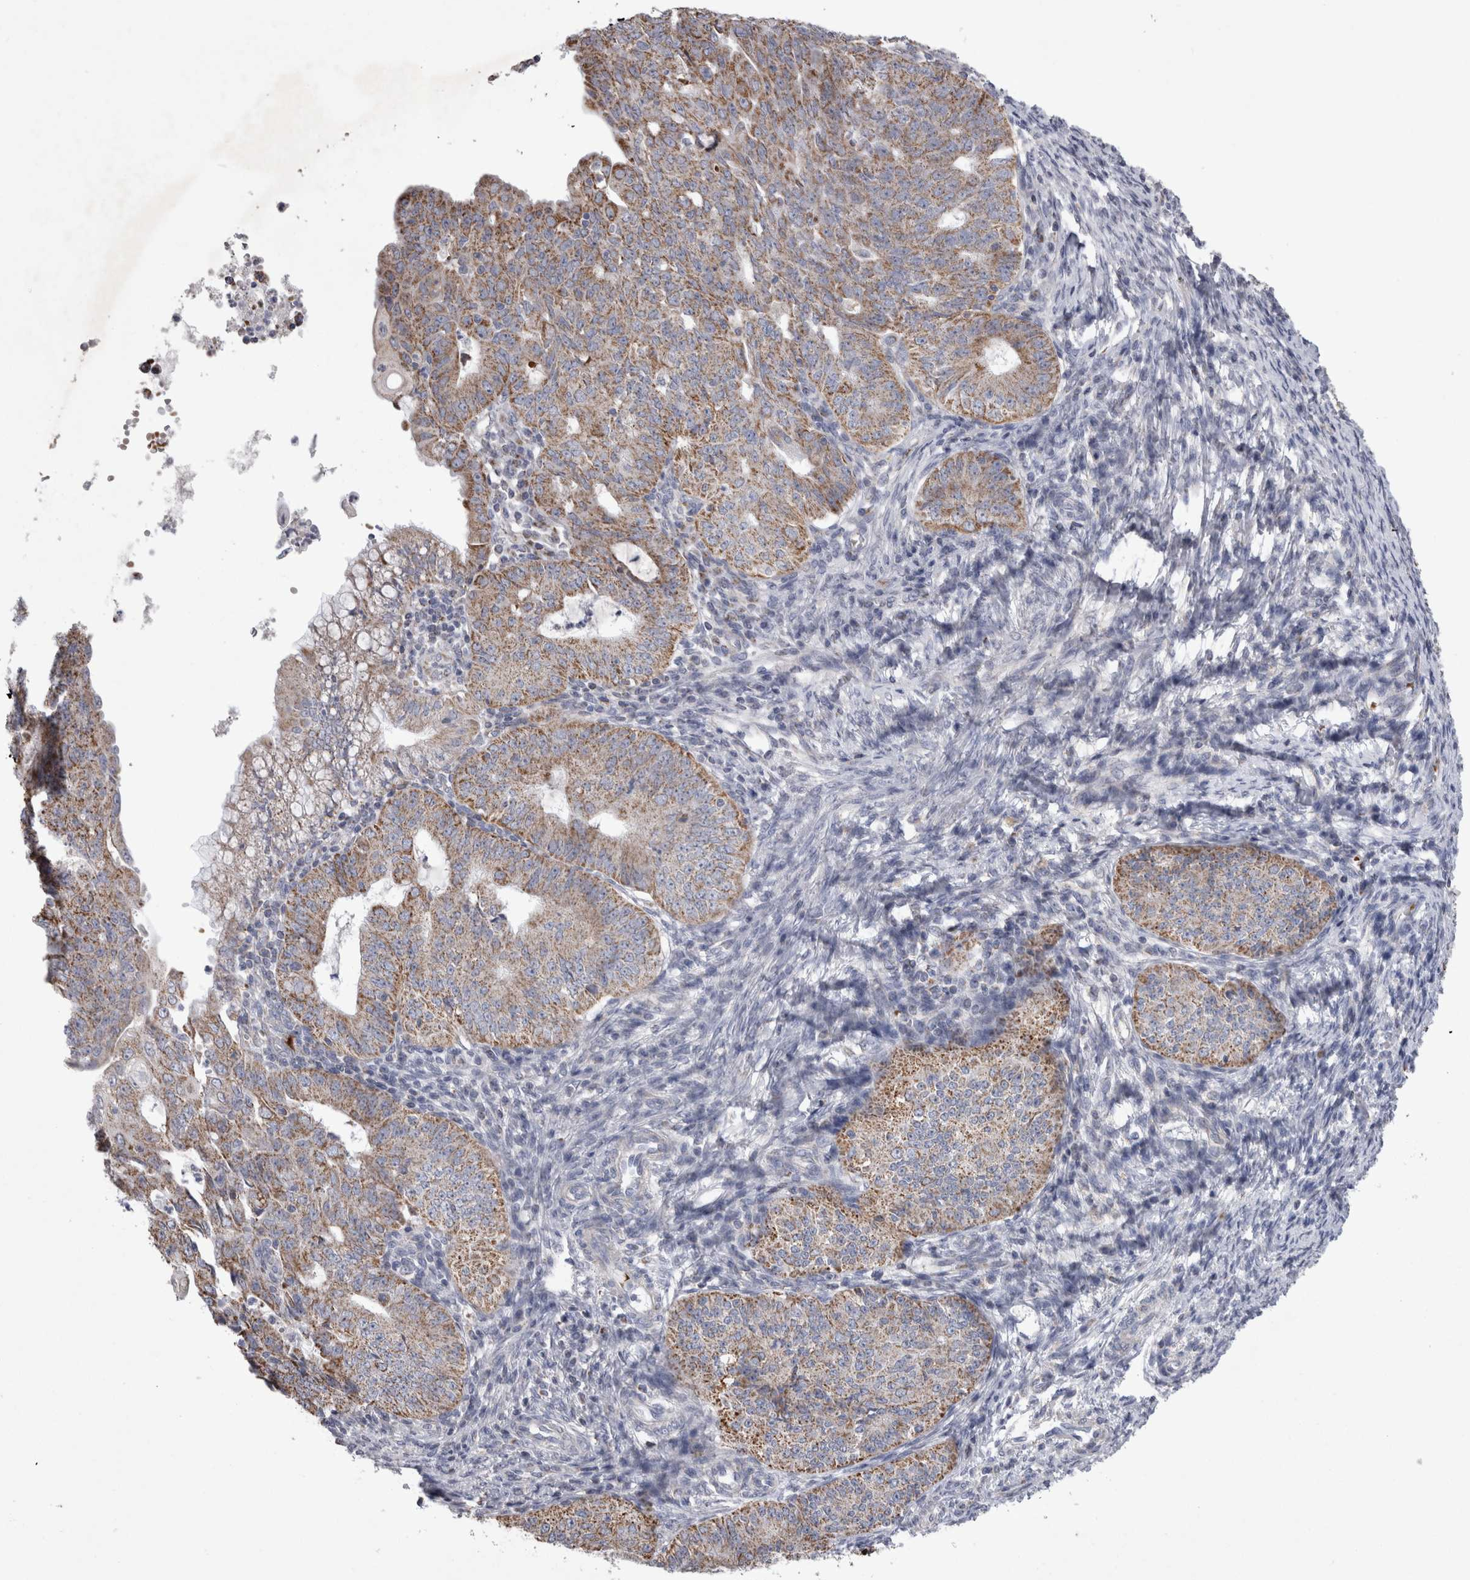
{"staining": {"intensity": "moderate", "quantity": ">75%", "location": "cytoplasmic/membranous"}, "tissue": "endometrial cancer", "cell_type": "Tumor cells", "image_type": "cancer", "snomed": [{"axis": "morphology", "description": "Adenocarcinoma, NOS"}, {"axis": "topography", "description": "Endometrium"}], "caption": "DAB (3,3'-diaminobenzidine) immunohistochemical staining of human endometrial adenocarcinoma shows moderate cytoplasmic/membranous protein expression in approximately >75% of tumor cells.", "gene": "HDHD3", "patient": {"sex": "female", "age": 32}}